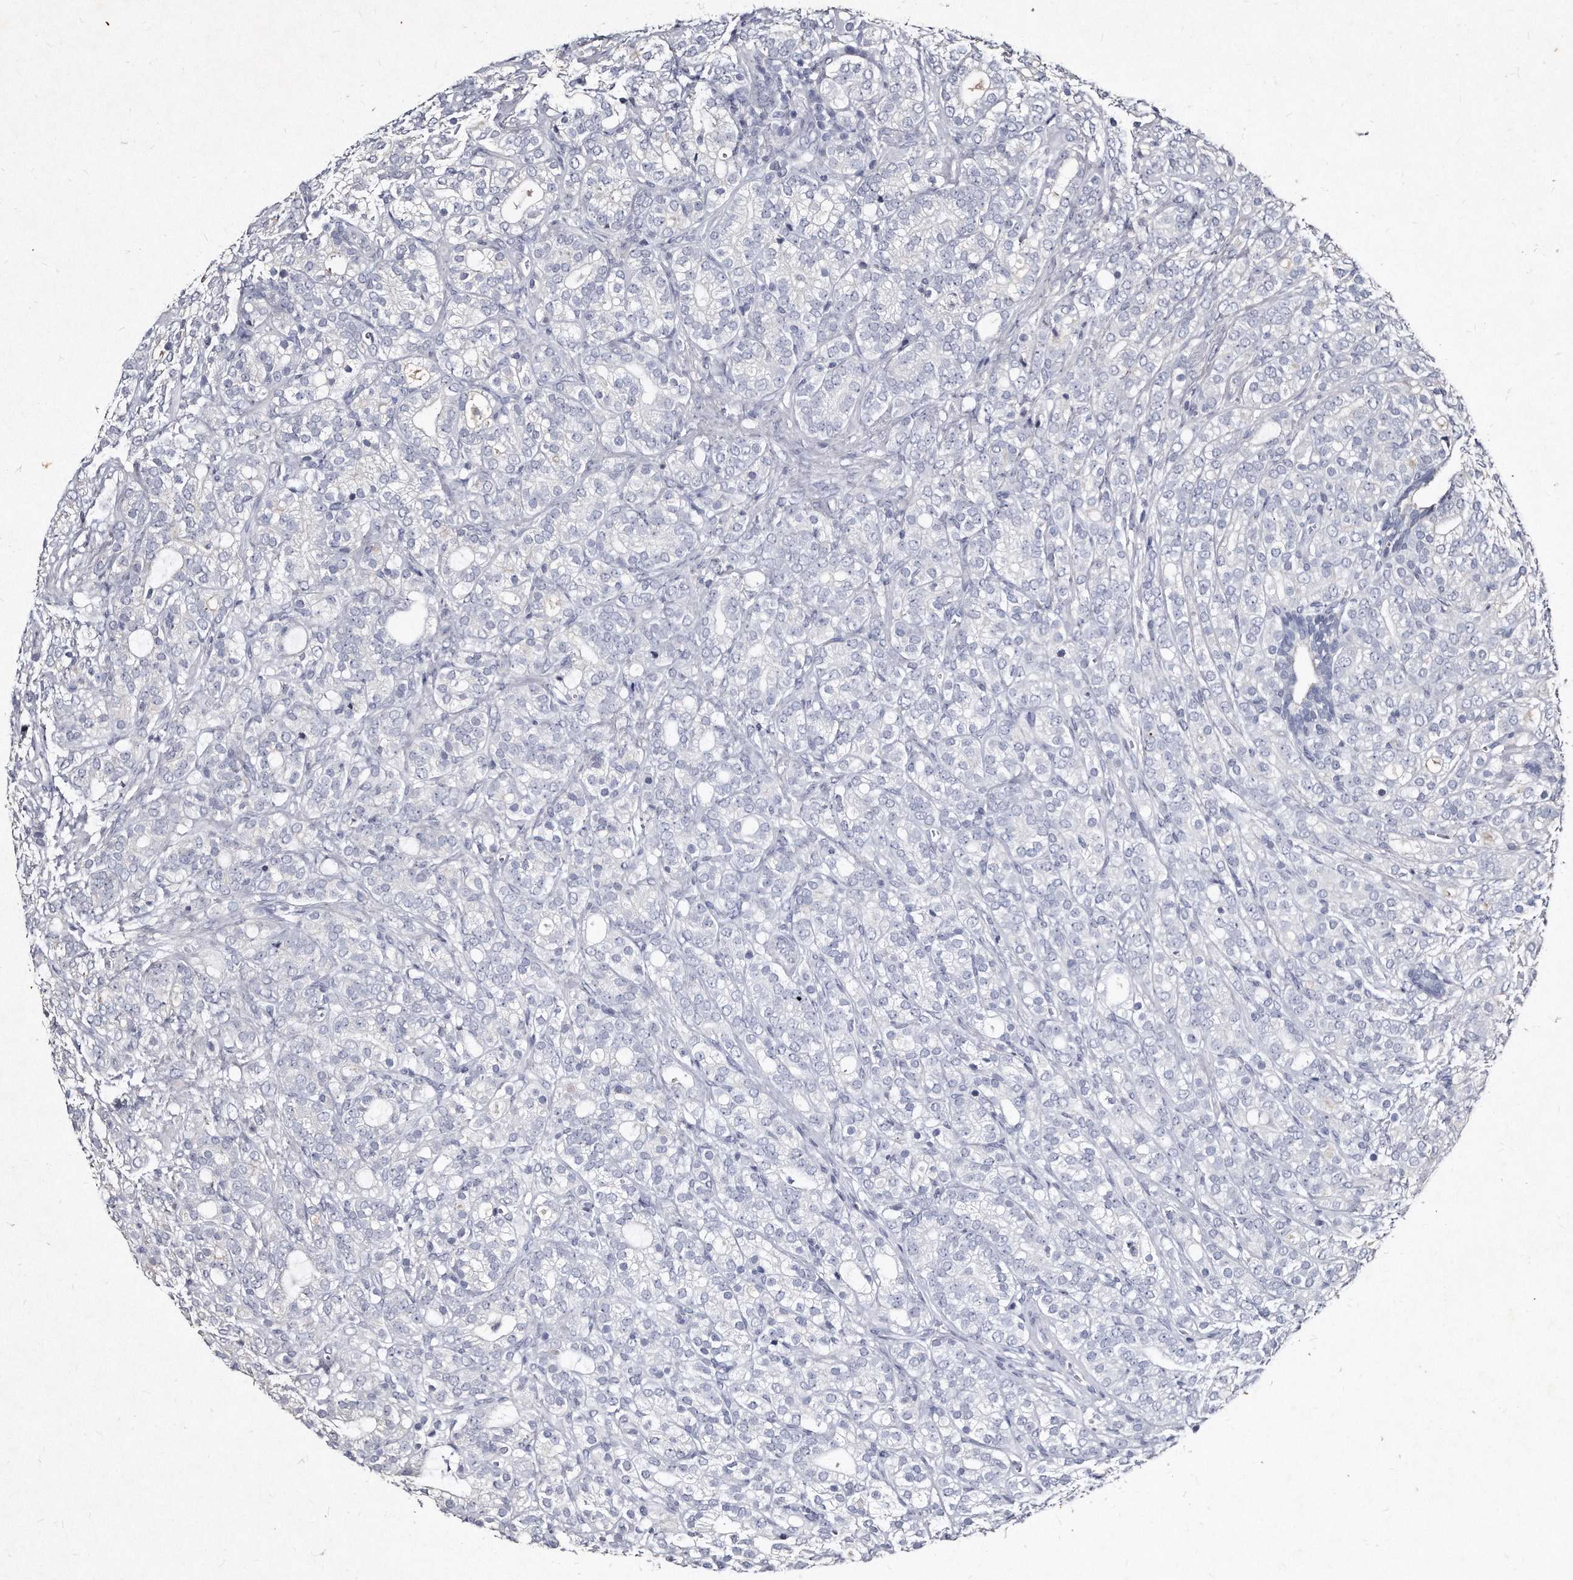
{"staining": {"intensity": "negative", "quantity": "none", "location": "none"}, "tissue": "prostate cancer", "cell_type": "Tumor cells", "image_type": "cancer", "snomed": [{"axis": "morphology", "description": "Adenocarcinoma, High grade"}, {"axis": "topography", "description": "Prostate"}], "caption": "Immunohistochemistry of high-grade adenocarcinoma (prostate) displays no staining in tumor cells.", "gene": "KLHDC3", "patient": {"sex": "male", "age": 57}}